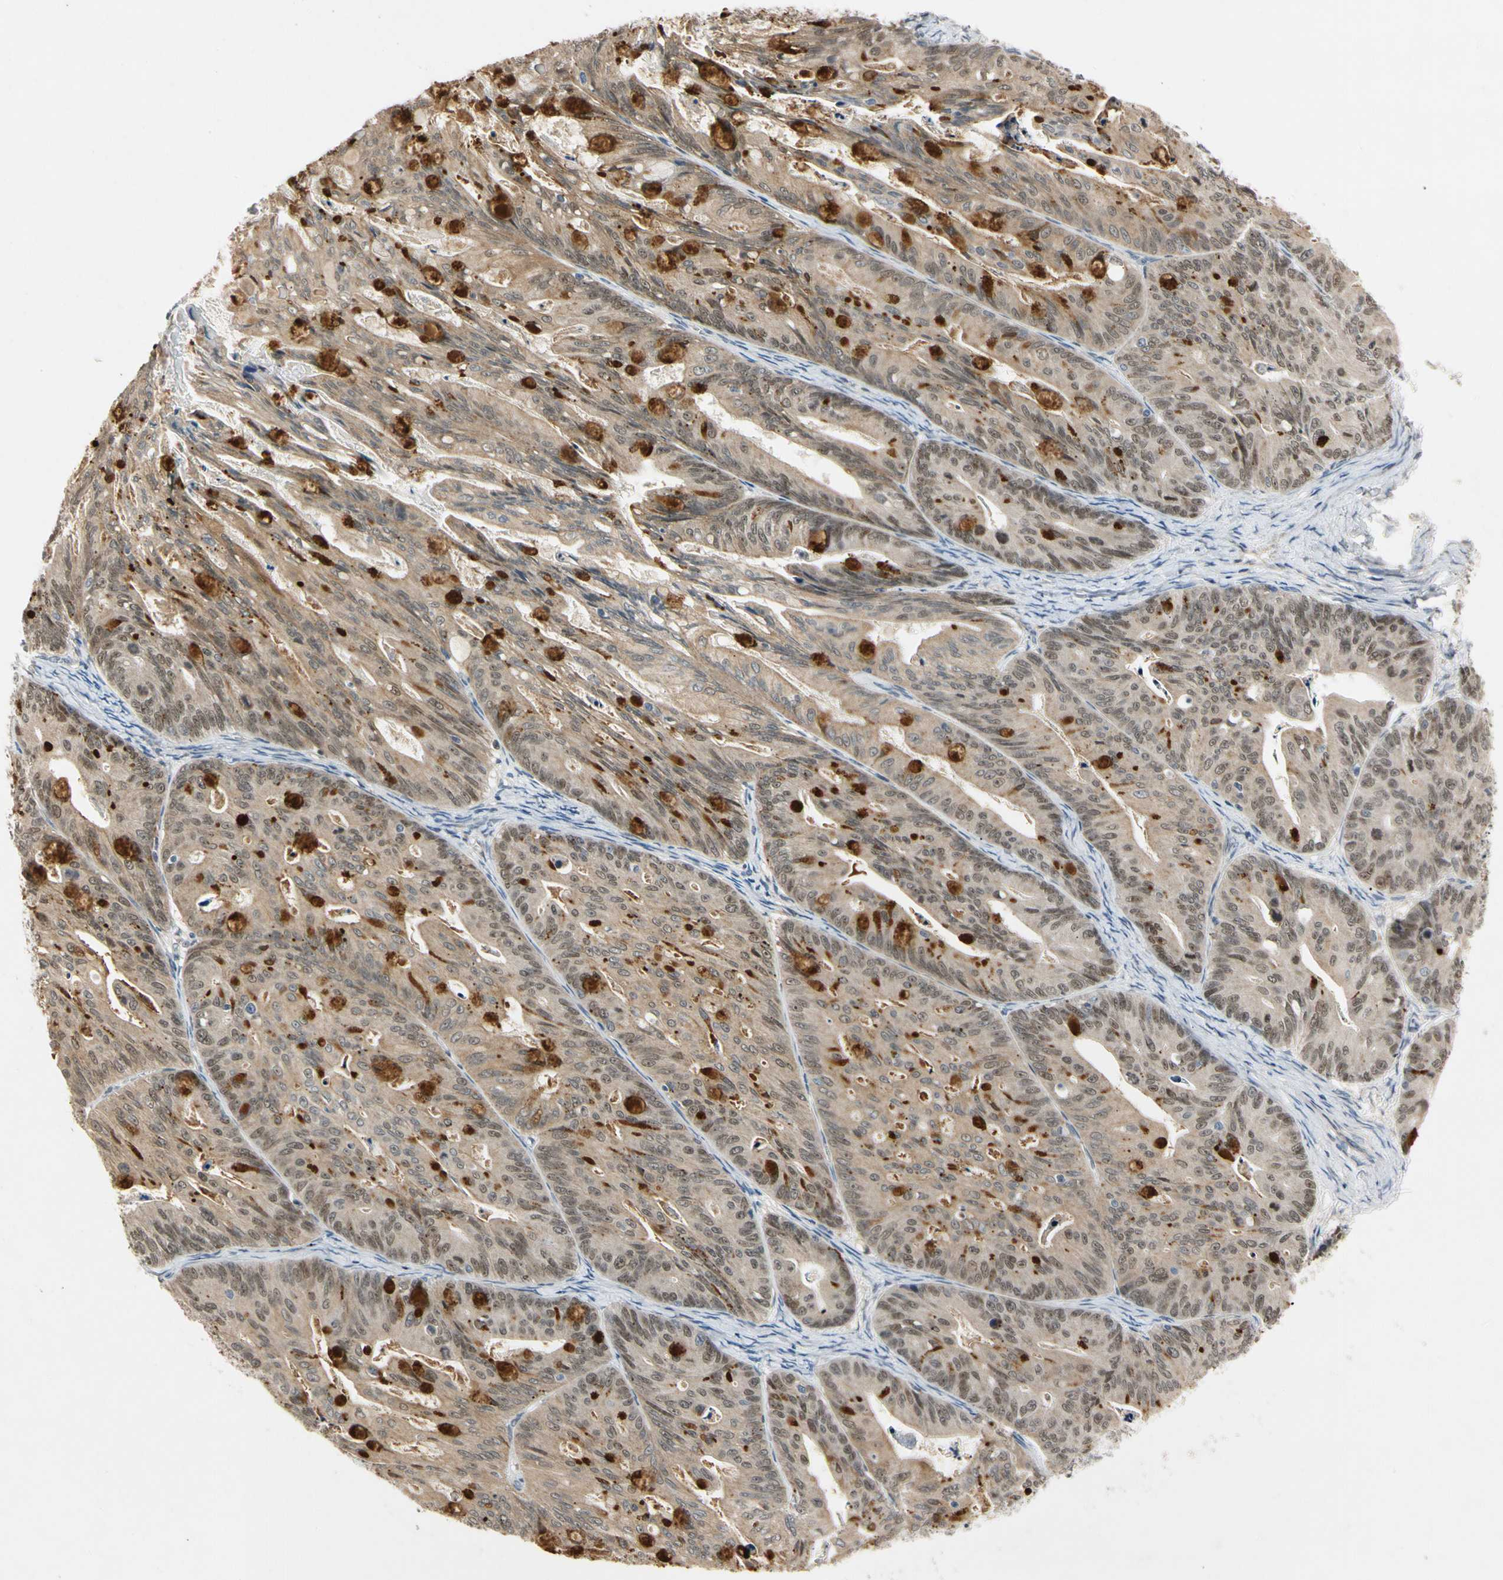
{"staining": {"intensity": "strong", "quantity": "<25%", "location": "cytoplasmic/membranous"}, "tissue": "ovarian cancer", "cell_type": "Tumor cells", "image_type": "cancer", "snomed": [{"axis": "morphology", "description": "Cystadenocarcinoma, mucinous, NOS"}, {"axis": "topography", "description": "Ovary"}], "caption": "Strong cytoplasmic/membranous staining for a protein is identified in about <25% of tumor cells of ovarian mucinous cystadenocarcinoma using immunohistochemistry.", "gene": "RIOX2", "patient": {"sex": "female", "age": 37}}